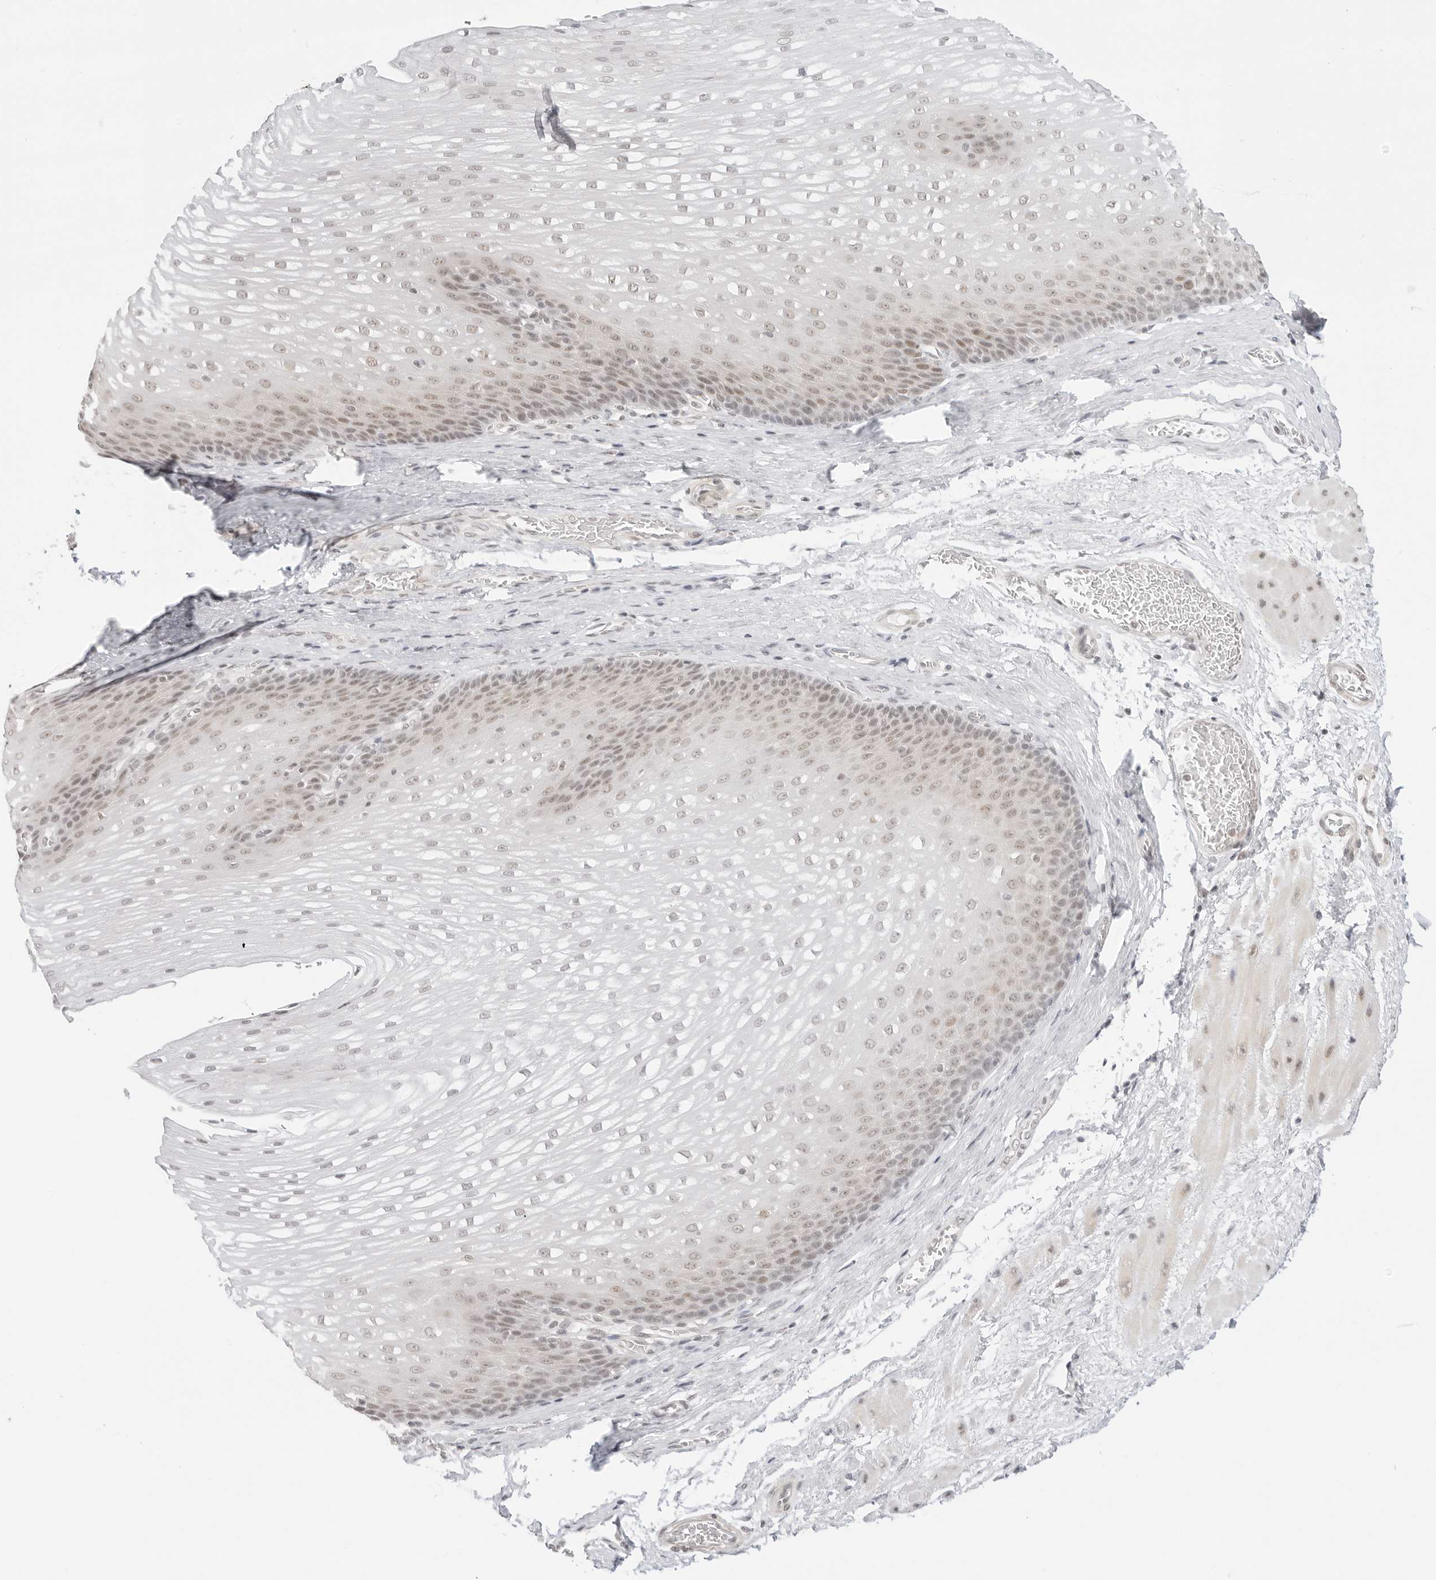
{"staining": {"intensity": "weak", "quantity": "25%-75%", "location": "nuclear"}, "tissue": "esophagus", "cell_type": "Squamous epithelial cells", "image_type": "normal", "snomed": [{"axis": "morphology", "description": "Normal tissue, NOS"}, {"axis": "topography", "description": "Esophagus"}], "caption": "Immunohistochemical staining of benign esophagus shows low levels of weak nuclear expression in about 25%-75% of squamous epithelial cells. (Stains: DAB in brown, nuclei in blue, Microscopy: brightfield microscopy at high magnification).", "gene": "TCIM", "patient": {"sex": "male", "age": 48}}